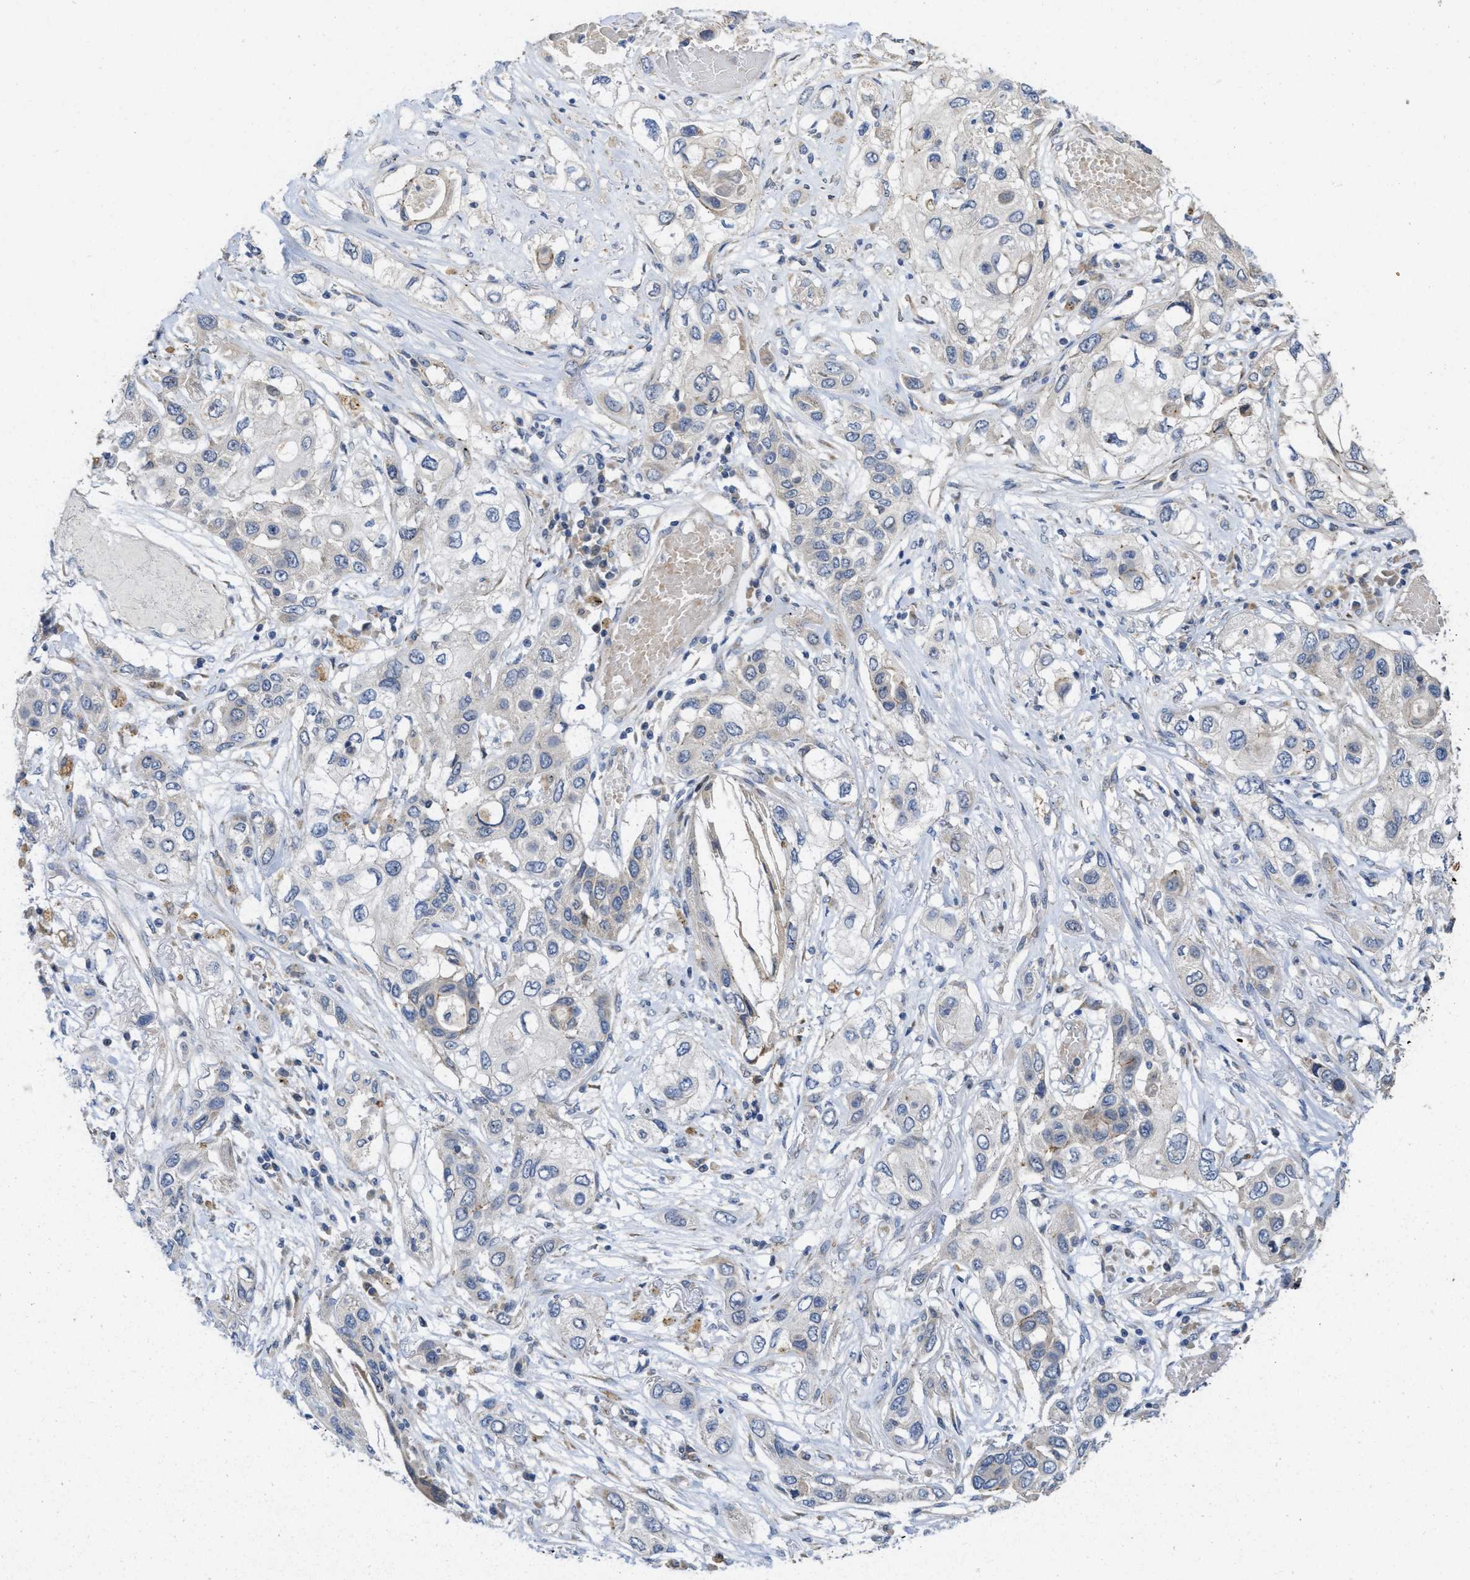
{"staining": {"intensity": "negative", "quantity": "none", "location": "none"}, "tissue": "lung cancer", "cell_type": "Tumor cells", "image_type": "cancer", "snomed": [{"axis": "morphology", "description": "Squamous cell carcinoma, NOS"}, {"axis": "topography", "description": "Lung"}], "caption": "The micrograph displays no staining of tumor cells in lung squamous cell carcinoma. The staining was performed using DAB to visualize the protein expression in brown, while the nuclei were stained in blue with hematoxylin (Magnification: 20x).", "gene": "CDPF1", "patient": {"sex": "male", "age": 71}}